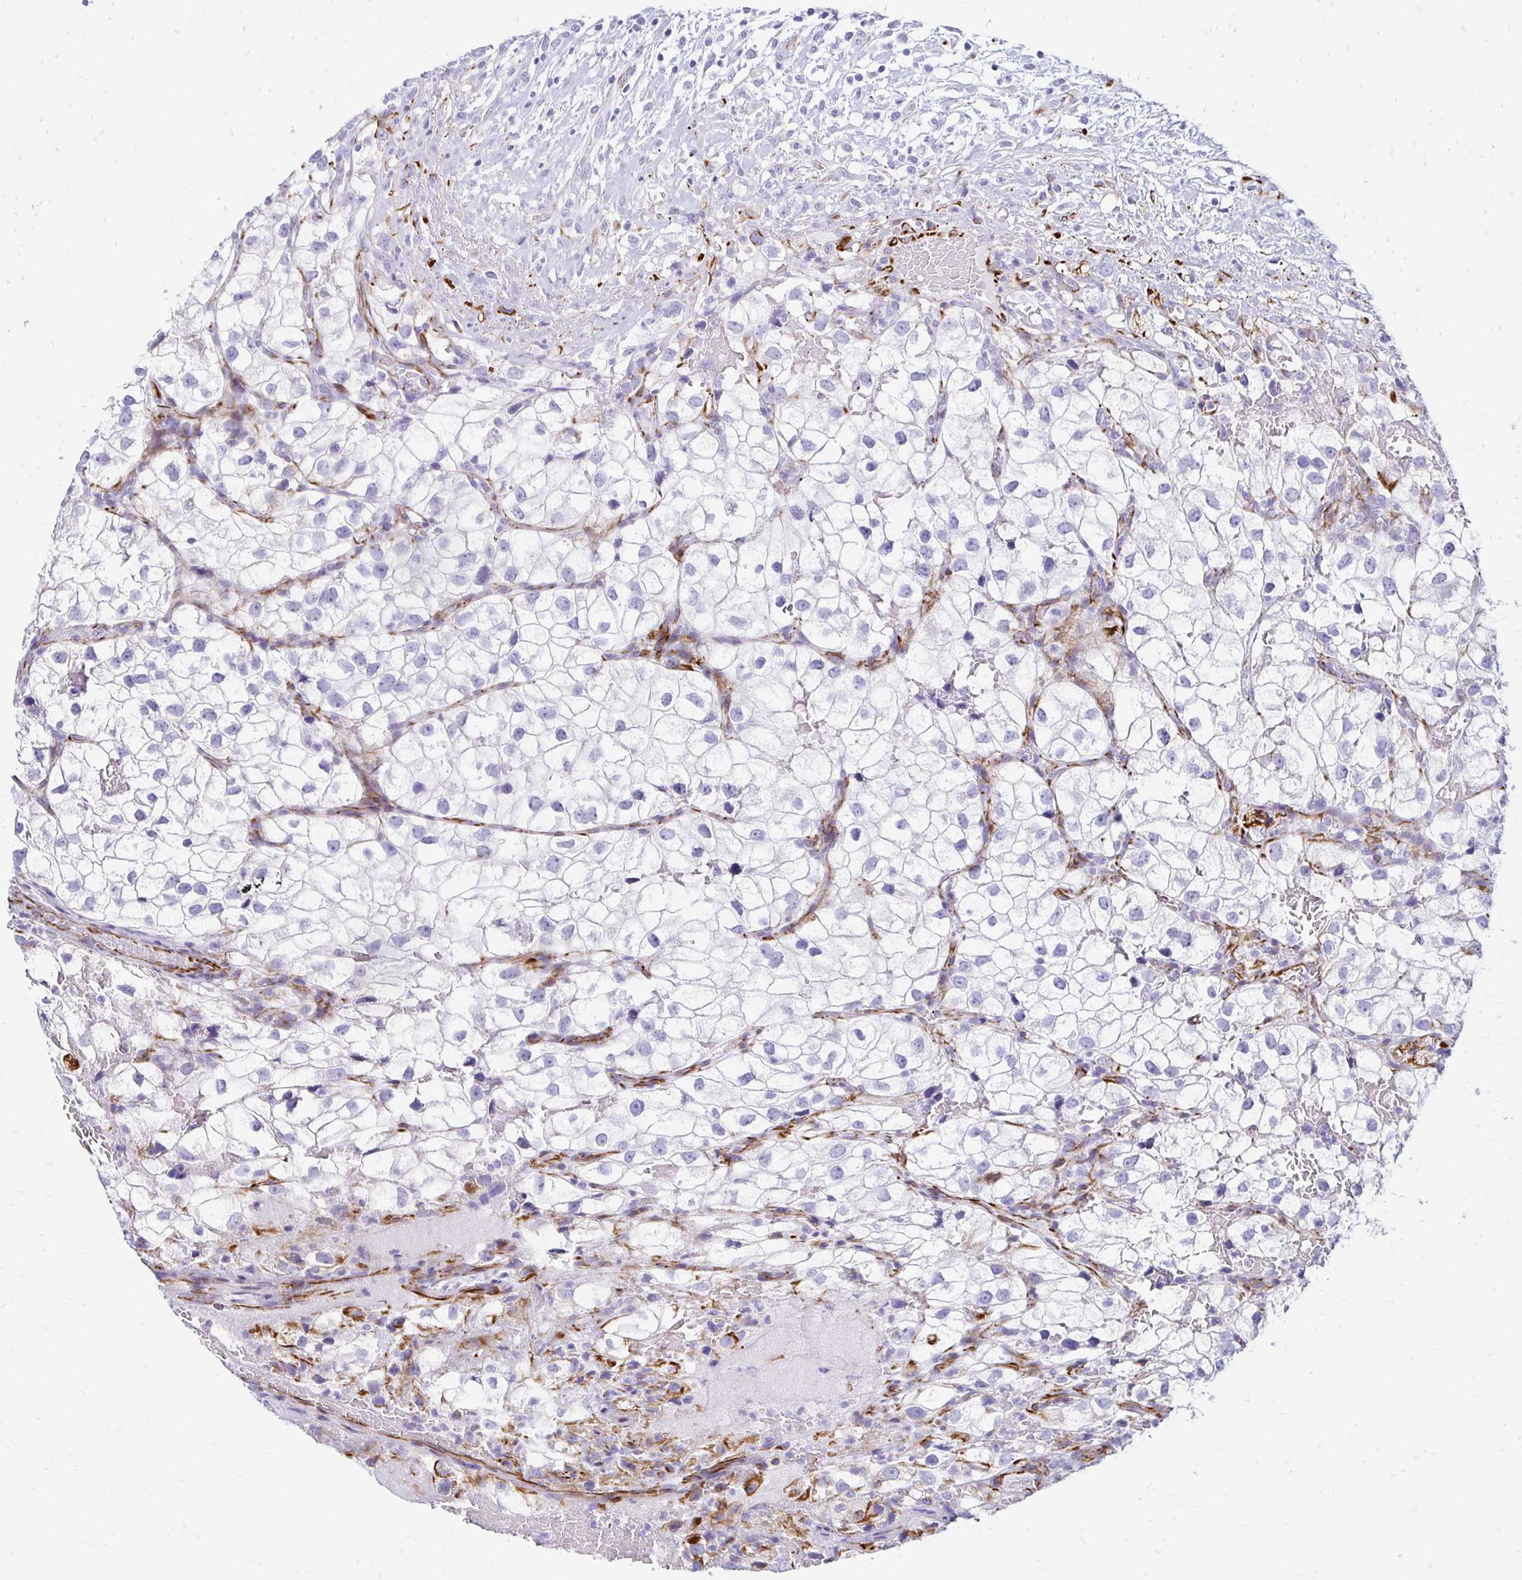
{"staining": {"intensity": "negative", "quantity": "none", "location": "none"}, "tissue": "renal cancer", "cell_type": "Tumor cells", "image_type": "cancer", "snomed": [{"axis": "morphology", "description": "Adenocarcinoma, NOS"}, {"axis": "topography", "description": "Kidney"}], "caption": "Immunohistochemical staining of renal adenocarcinoma shows no significant positivity in tumor cells.", "gene": "TMEM54", "patient": {"sex": "male", "age": 59}}